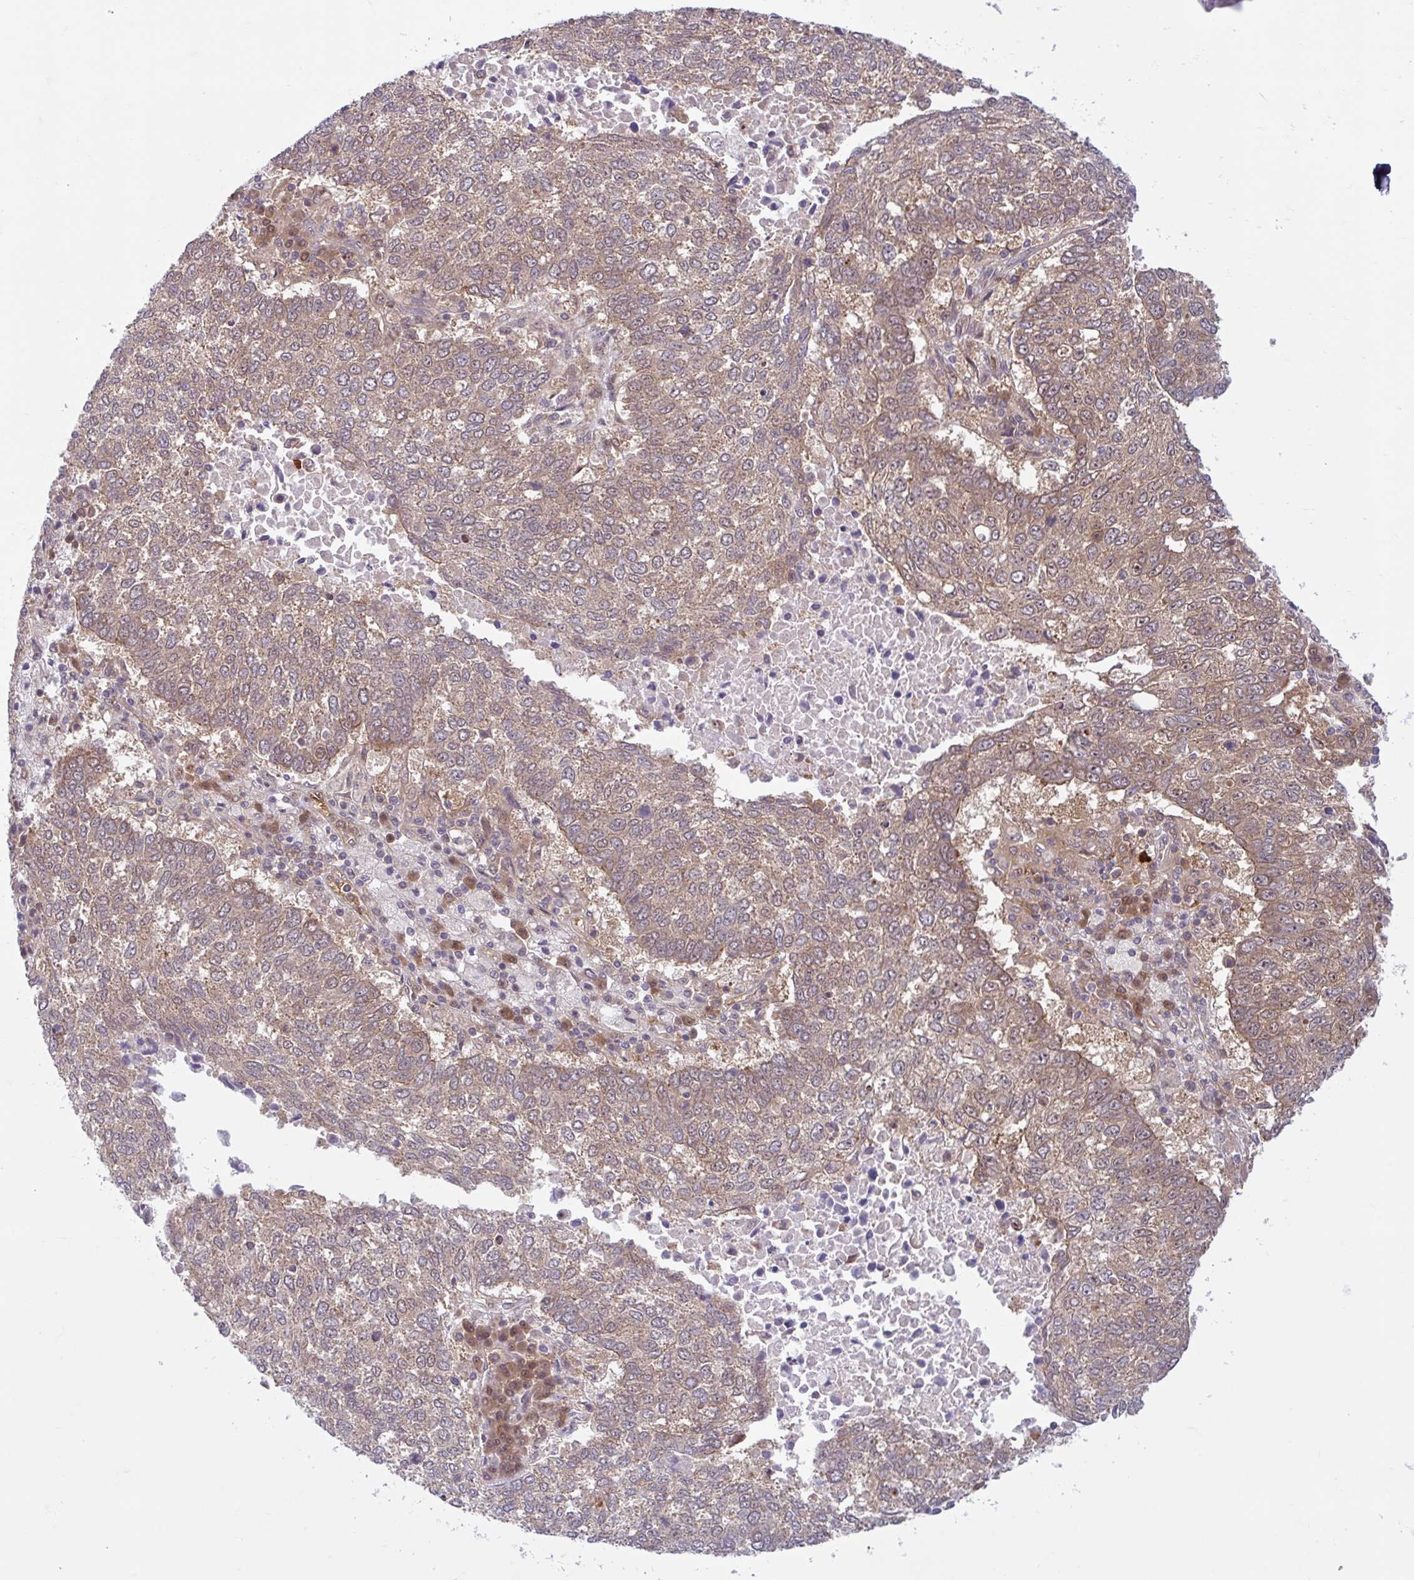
{"staining": {"intensity": "weak", "quantity": ">75%", "location": "cytoplasmic/membranous"}, "tissue": "lung cancer", "cell_type": "Tumor cells", "image_type": "cancer", "snomed": [{"axis": "morphology", "description": "Squamous cell carcinoma, NOS"}, {"axis": "topography", "description": "Lung"}], "caption": "DAB immunohistochemical staining of human lung squamous cell carcinoma shows weak cytoplasmic/membranous protein expression in about >75% of tumor cells. Using DAB (3,3'-diaminobenzidine) (brown) and hematoxylin (blue) stains, captured at high magnification using brightfield microscopy.", "gene": "HMBS", "patient": {"sex": "male", "age": 73}}